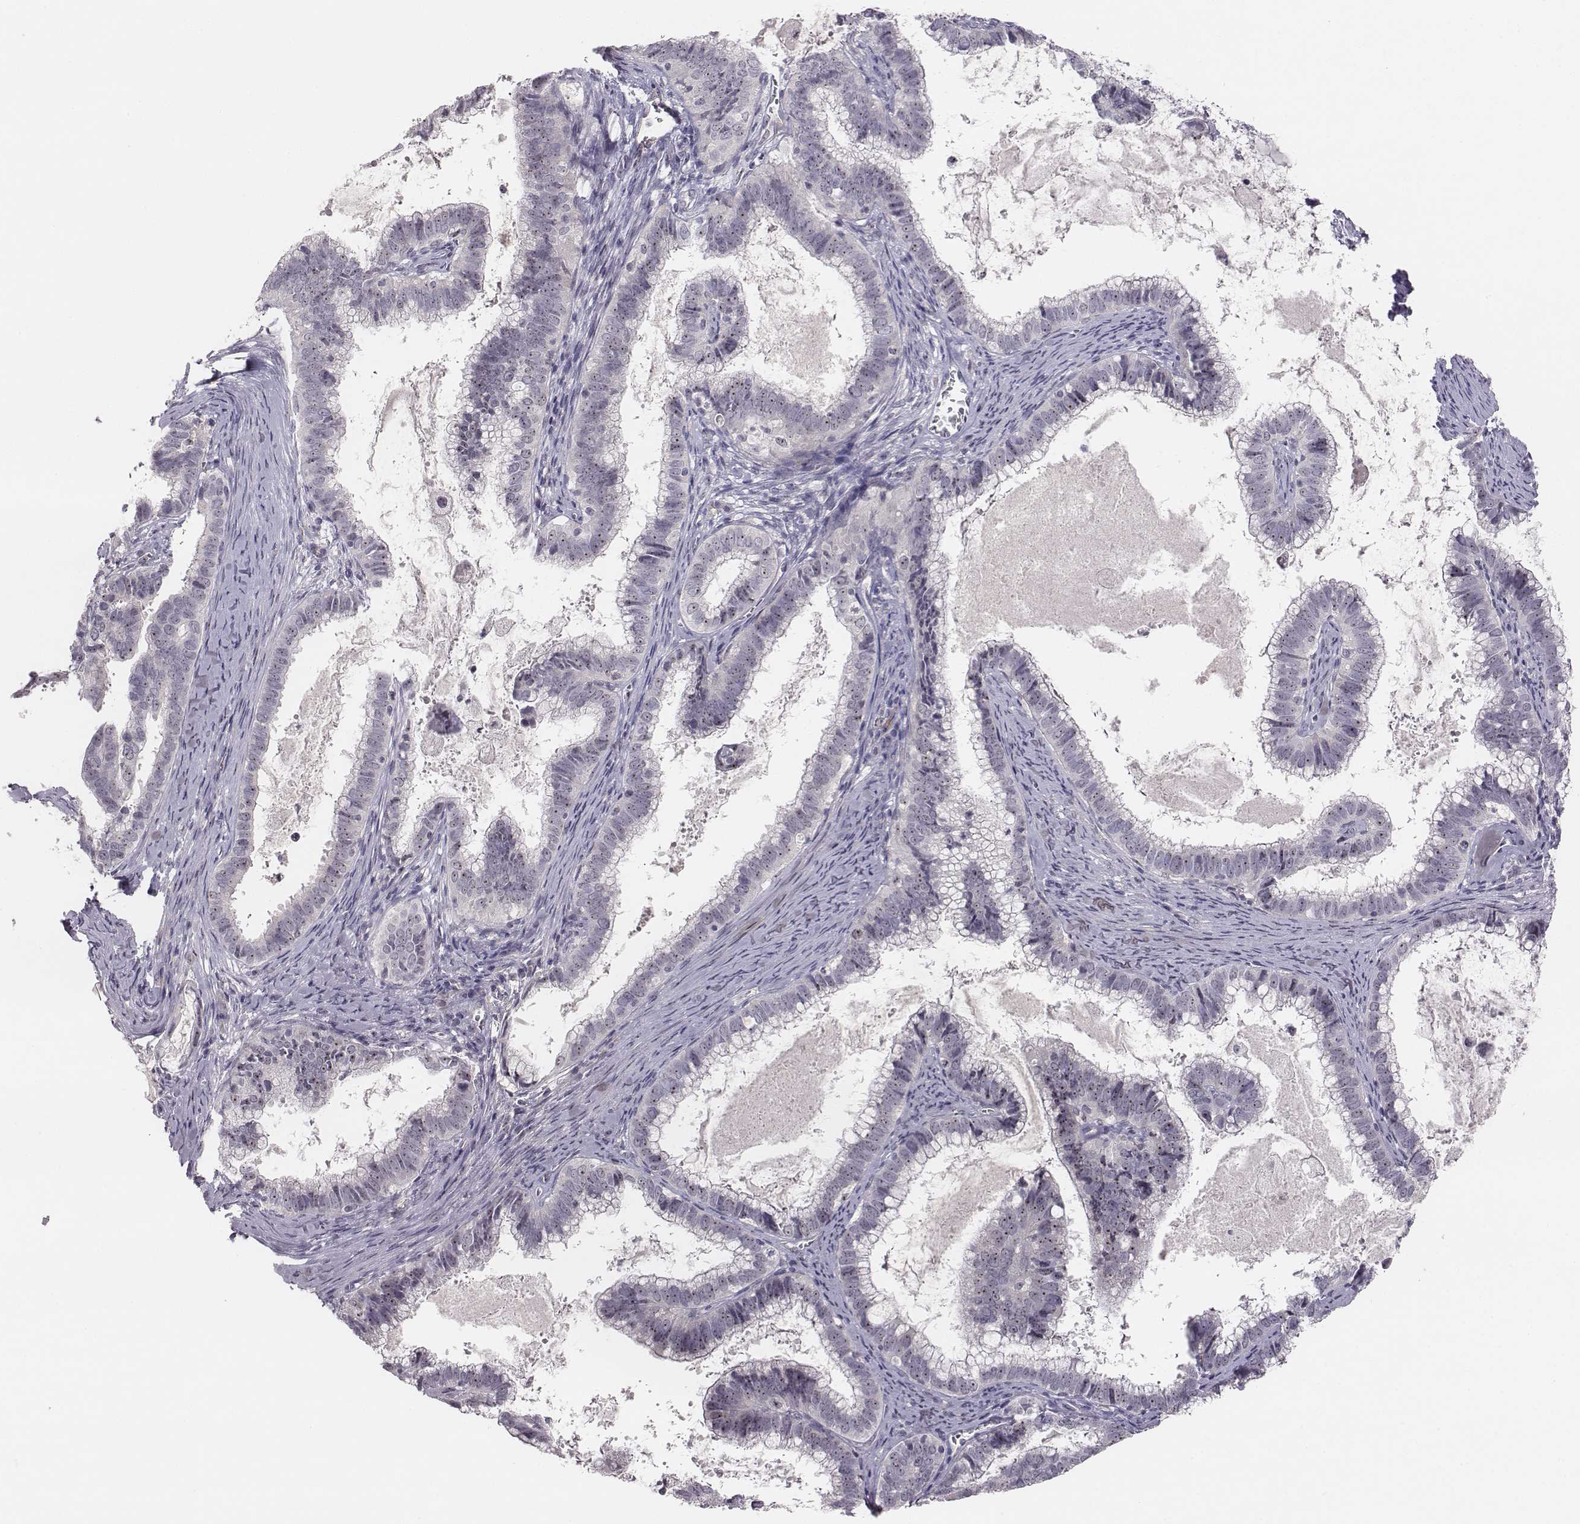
{"staining": {"intensity": "moderate", "quantity": "25%-75%", "location": "nuclear"}, "tissue": "cervical cancer", "cell_type": "Tumor cells", "image_type": "cancer", "snomed": [{"axis": "morphology", "description": "Adenocarcinoma, NOS"}, {"axis": "topography", "description": "Cervix"}], "caption": "Cervical cancer stained with IHC reveals moderate nuclear positivity in approximately 25%-75% of tumor cells.", "gene": "NIFK", "patient": {"sex": "female", "age": 61}}